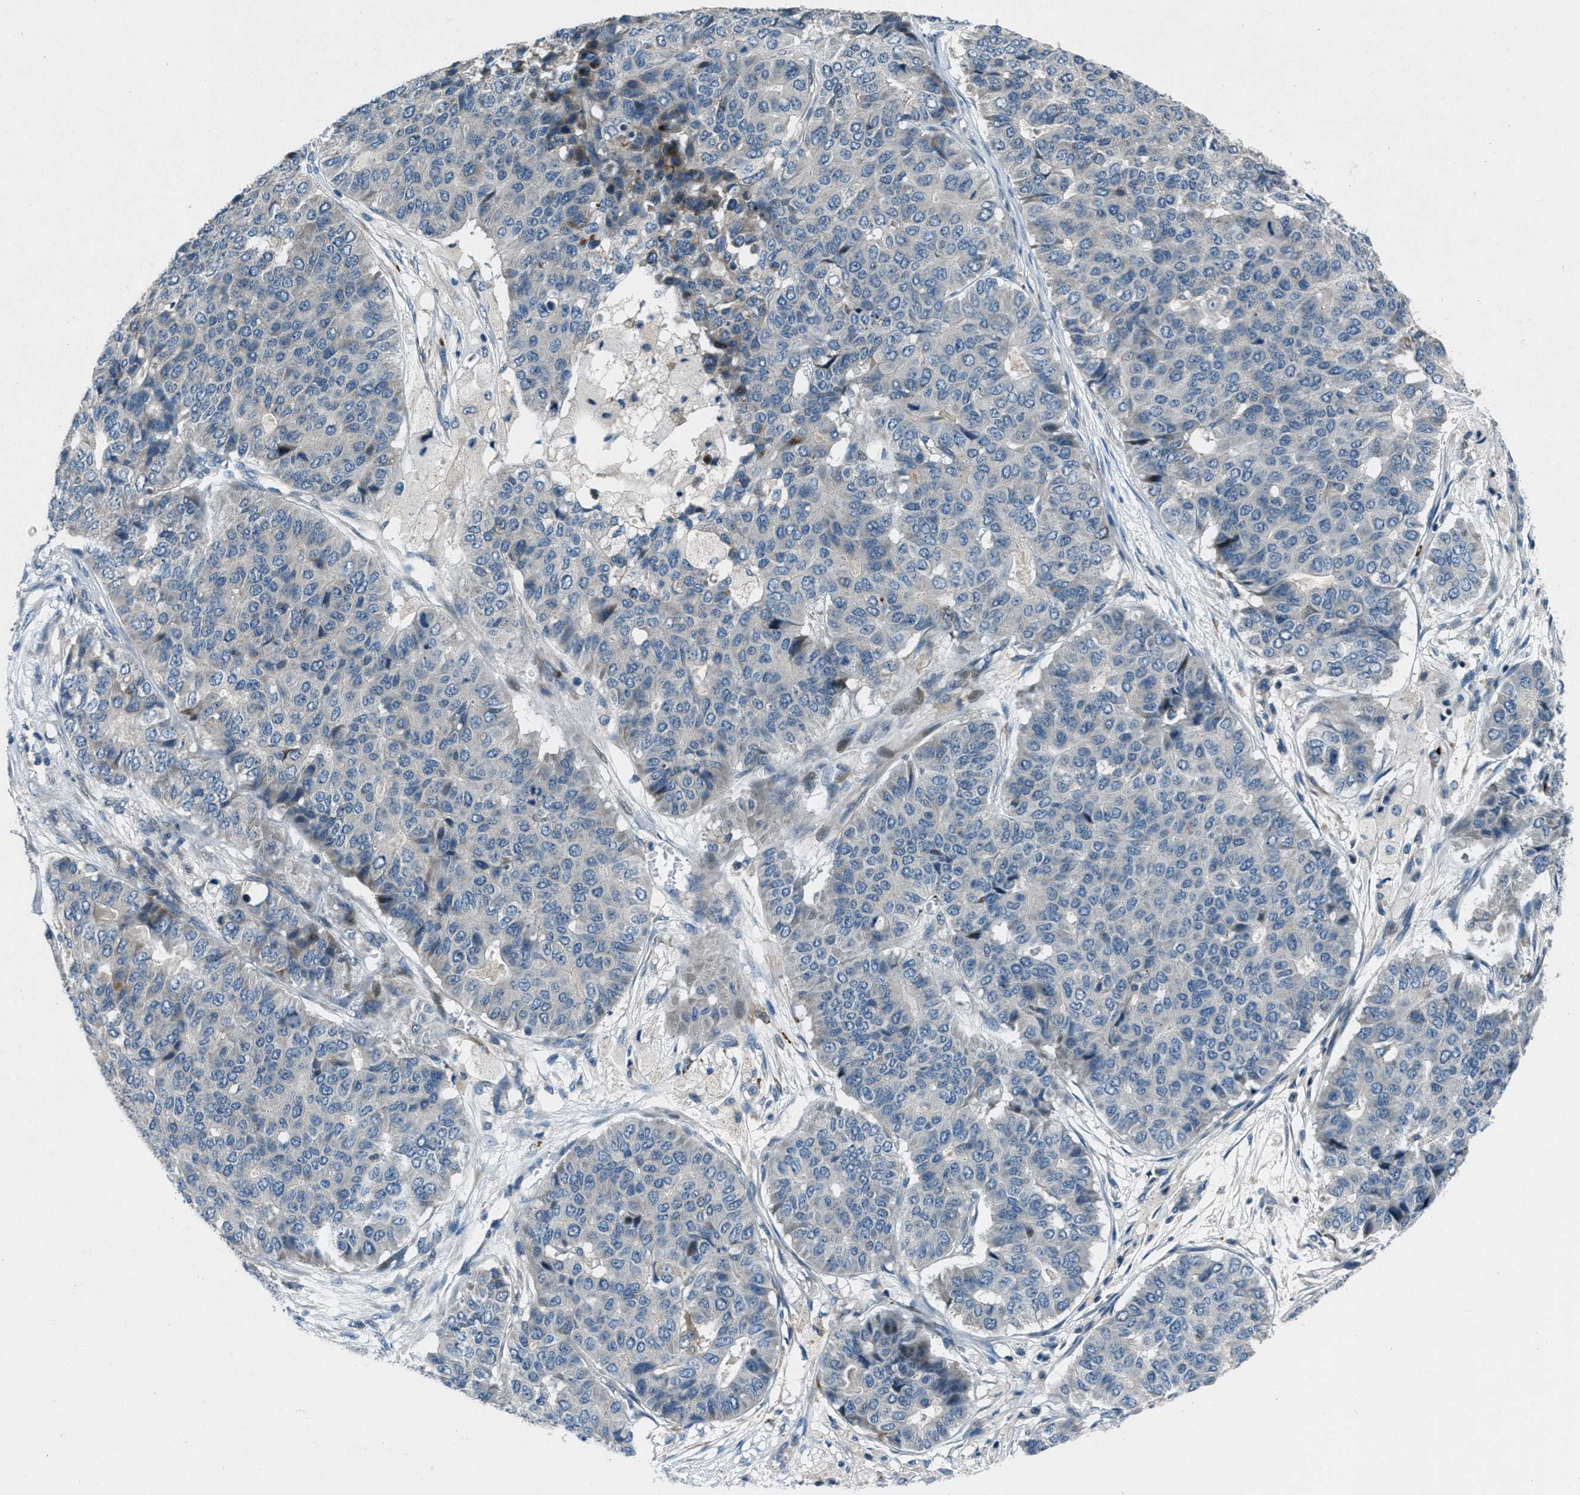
{"staining": {"intensity": "negative", "quantity": "none", "location": "none"}, "tissue": "pancreatic cancer", "cell_type": "Tumor cells", "image_type": "cancer", "snomed": [{"axis": "morphology", "description": "Adenocarcinoma, NOS"}, {"axis": "topography", "description": "Pancreas"}], "caption": "Tumor cells show no significant protein positivity in adenocarcinoma (pancreatic).", "gene": "CLEC2D", "patient": {"sex": "male", "age": 50}}